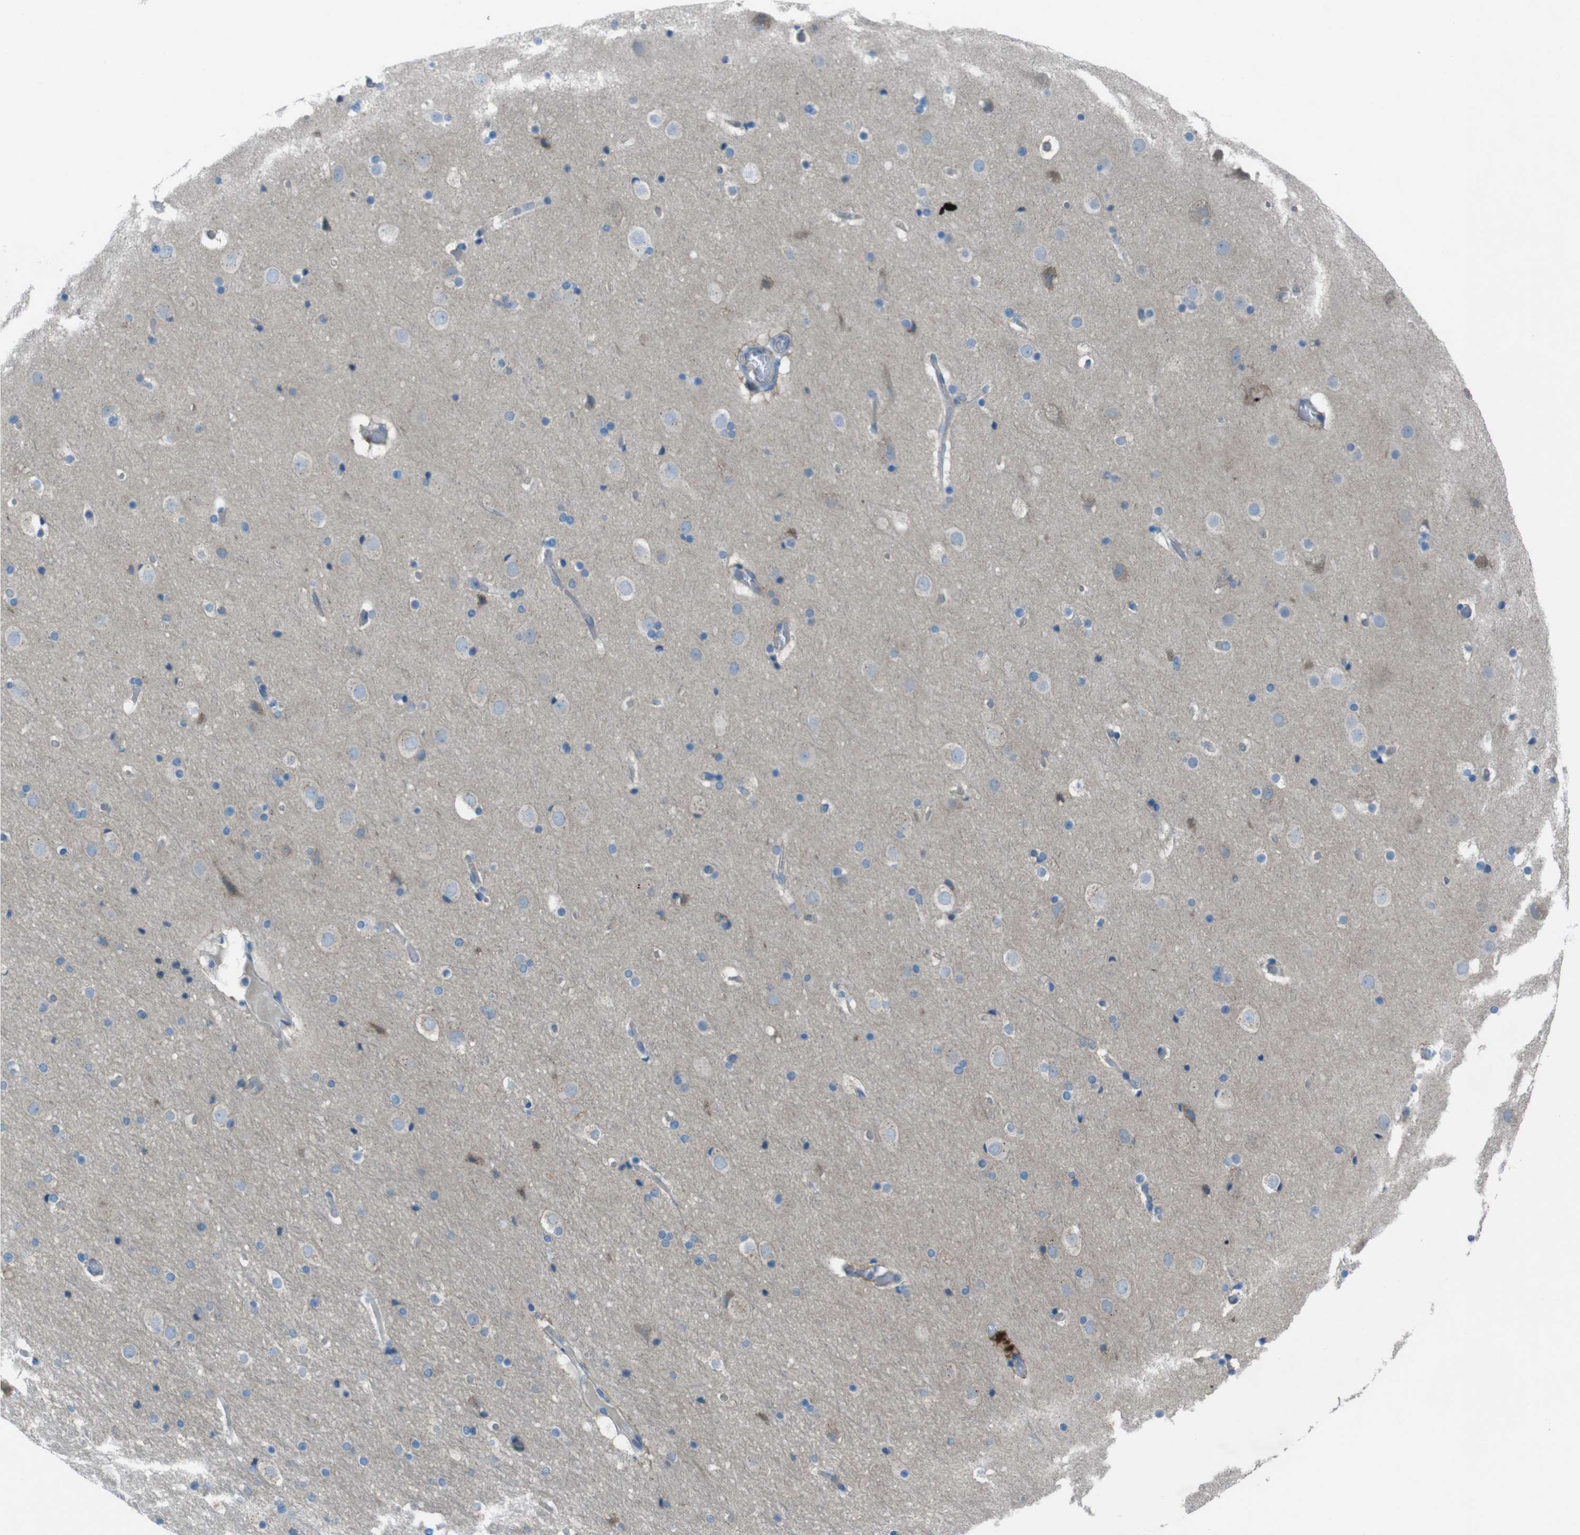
{"staining": {"intensity": "negative", "quantity": "none", "location": "none"}, "tissue": "cerebral cortex", "cell_type": "Endothelial cells", "image_type": "normal", "snomed": [{"axis": "morphology", "description": "Normal tissue, NOS"}, {"axis": "topography", "description": "Cerebral cortex"}], "caption": "Immunohistochemistry (IHC) of benign cerebral cortex exhibits no positivity in endothelial cells.", "gene": "TMEM41B", "patient": {"sex": "male", "age": 57}}